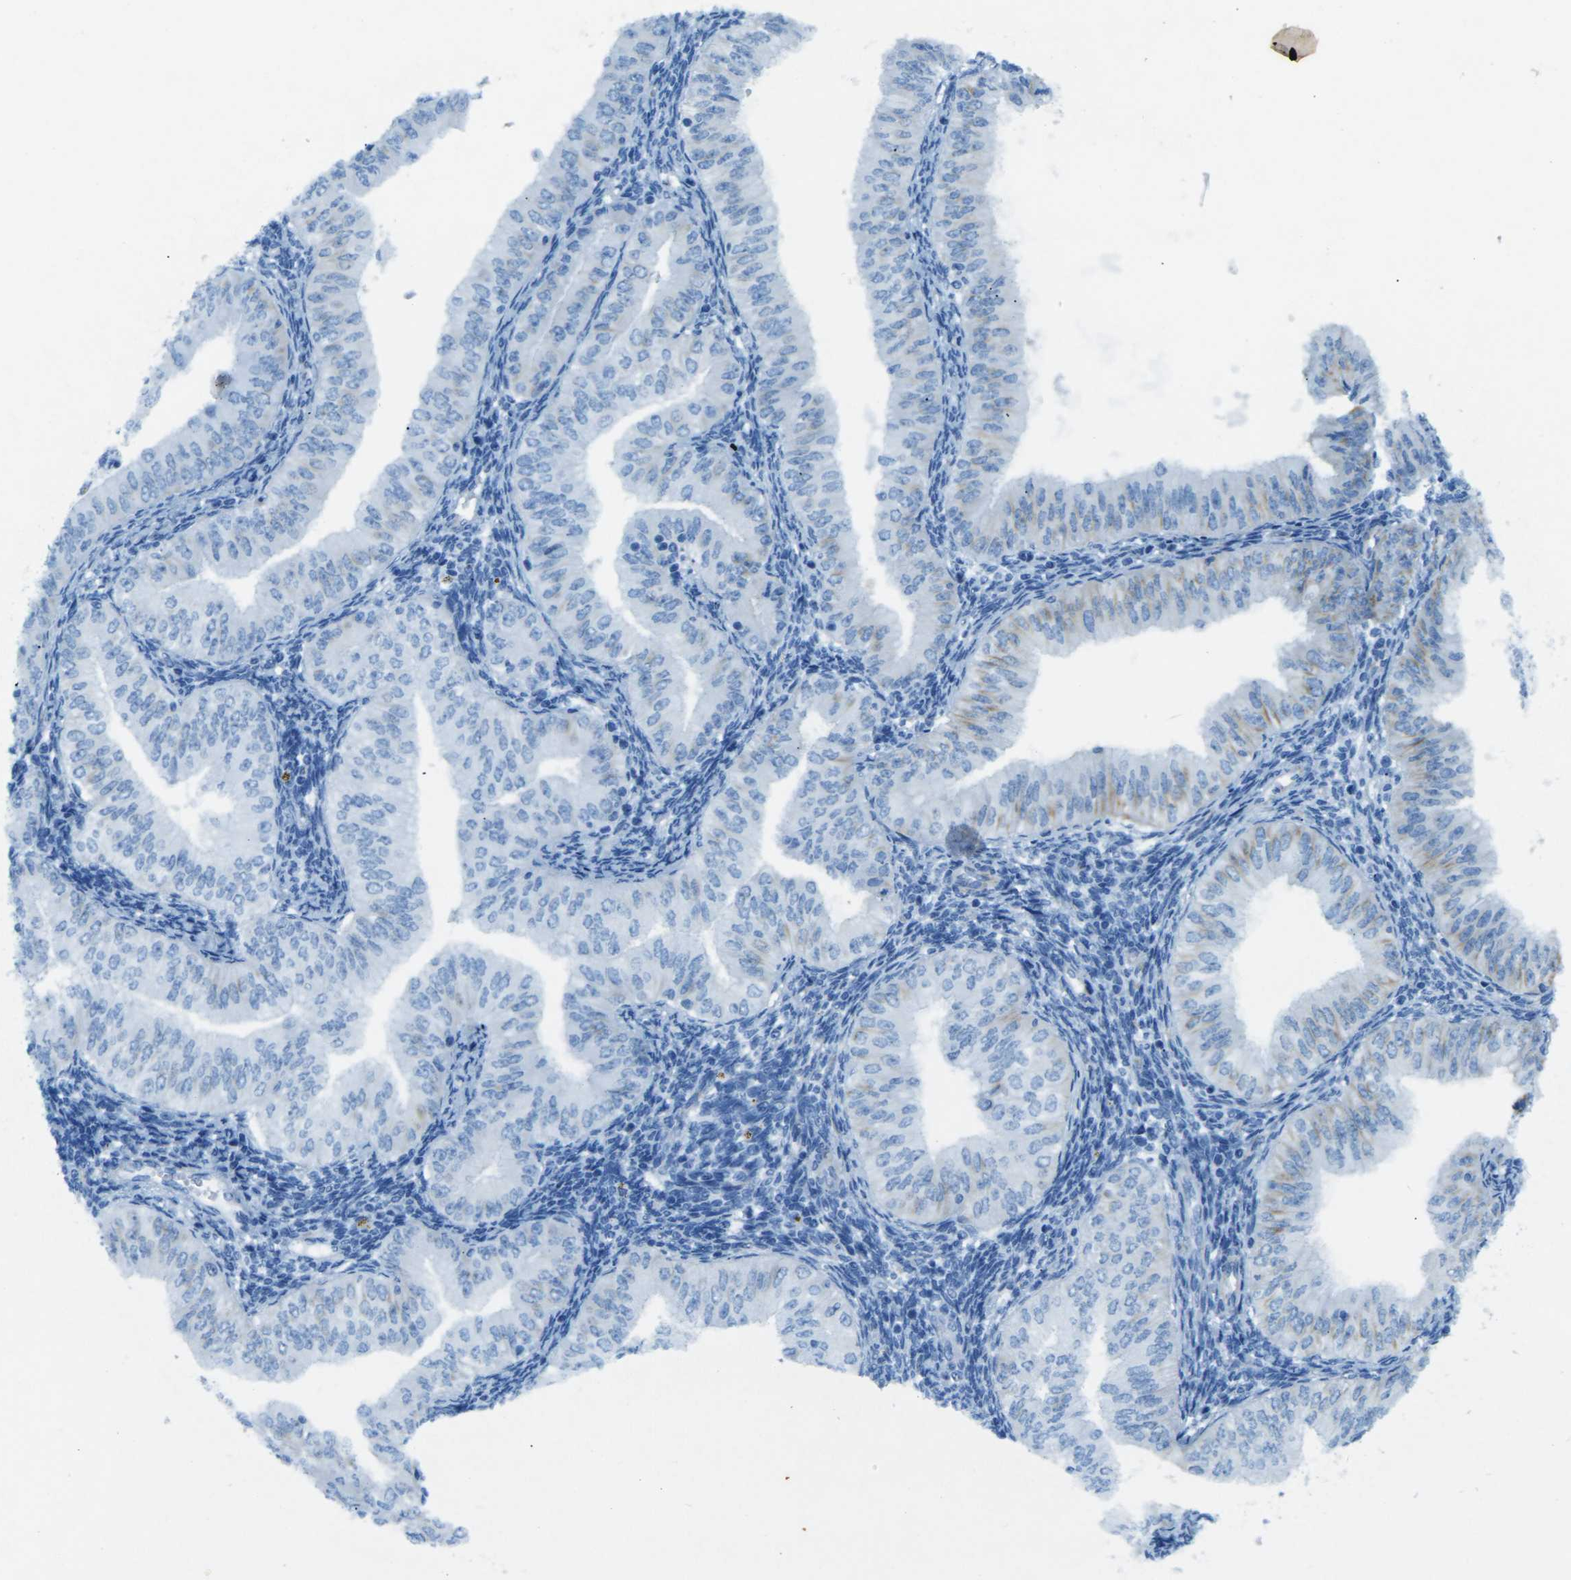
{"staining": {"intensity": "weak", "quantity": "<25%", "location": "cytoplasmic/membranous"}, "tissue": "endometrial cancer", "cell_type": "Tumor cells", "image_type": "cancer", "snomed": [{"axis": "morphology", "description": "Normal tissue, NOS"}, {"axis": "morphology", "description": "Adenocarcinoma, NOS"}, {"axis": "topography", "description": "Endometrium"}], "caption": "Human endometrial cancer (adenocarcinoma) stained for a protein using immunohistochemistry demonstrates no positivity in tumor cells.", "gene": "SORT1", "patient": {"sex": "female", "age": 53}}